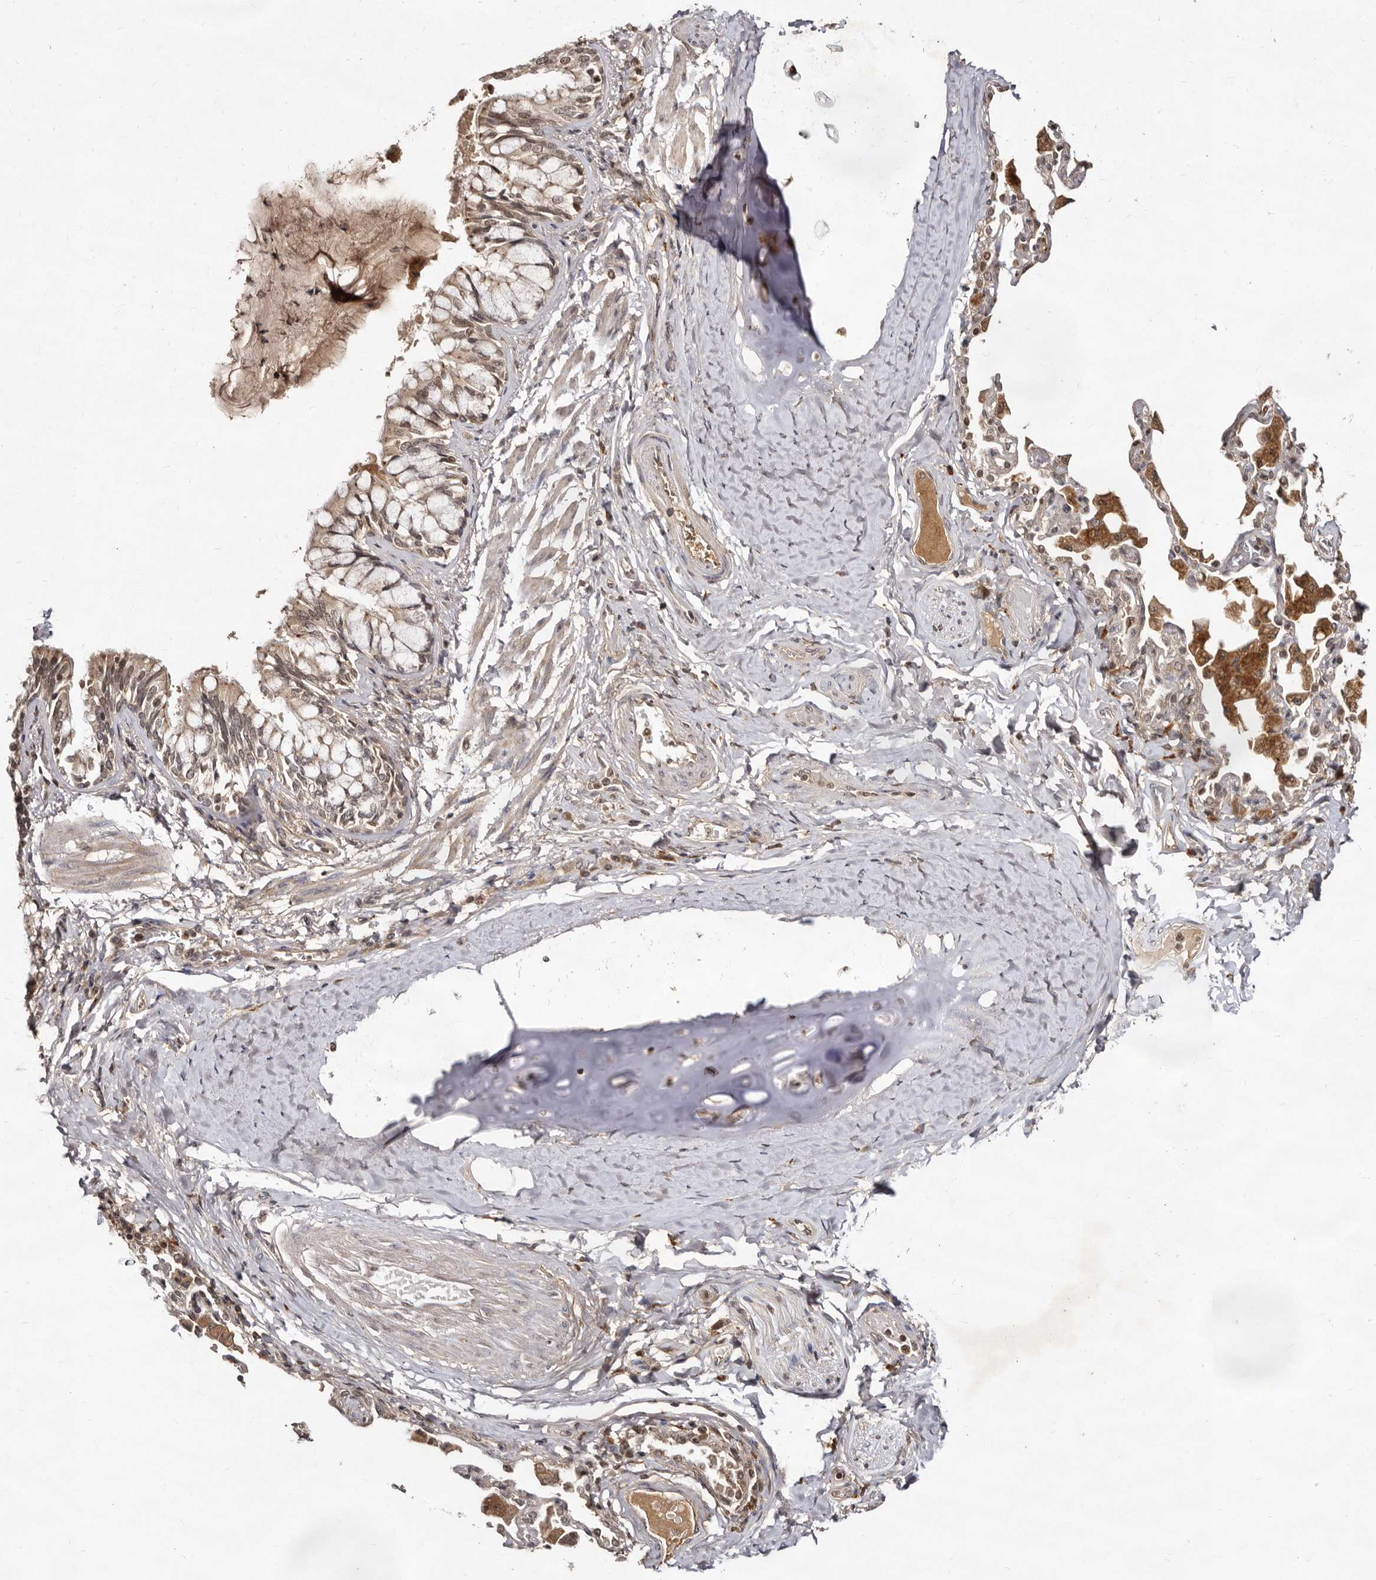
{"staining": {"intensity": "weak", "quantity": ">75%", "location": "cytoplasmic/membranous,nuclear"}, "tissue": "bronchus", "cell_type": "Respiratory epithelial cells", "image_type": "normal", "snomed": [{"axis": "morphology", "description": "Normal tissue, NOS"}, {"axis": "morphology", "description": "Inflammation, NOS"}, {"axis": "topography", "description": "Bronchus"}, {"axis": "topography", "description": "Lung"}], "caption": "The image demonstrates a brown stain indicating the presence of a protein in the cytoplasmic/membranous,nuclear of respiratory epithelial cells in bronchus. The protein of interest is stained brown, and the nuclei are stained in blue (DAB IHC with brightfield microscopy, high magnification).", "gene": "LCORL", "patient": {"sex": "female", "age": 46}}